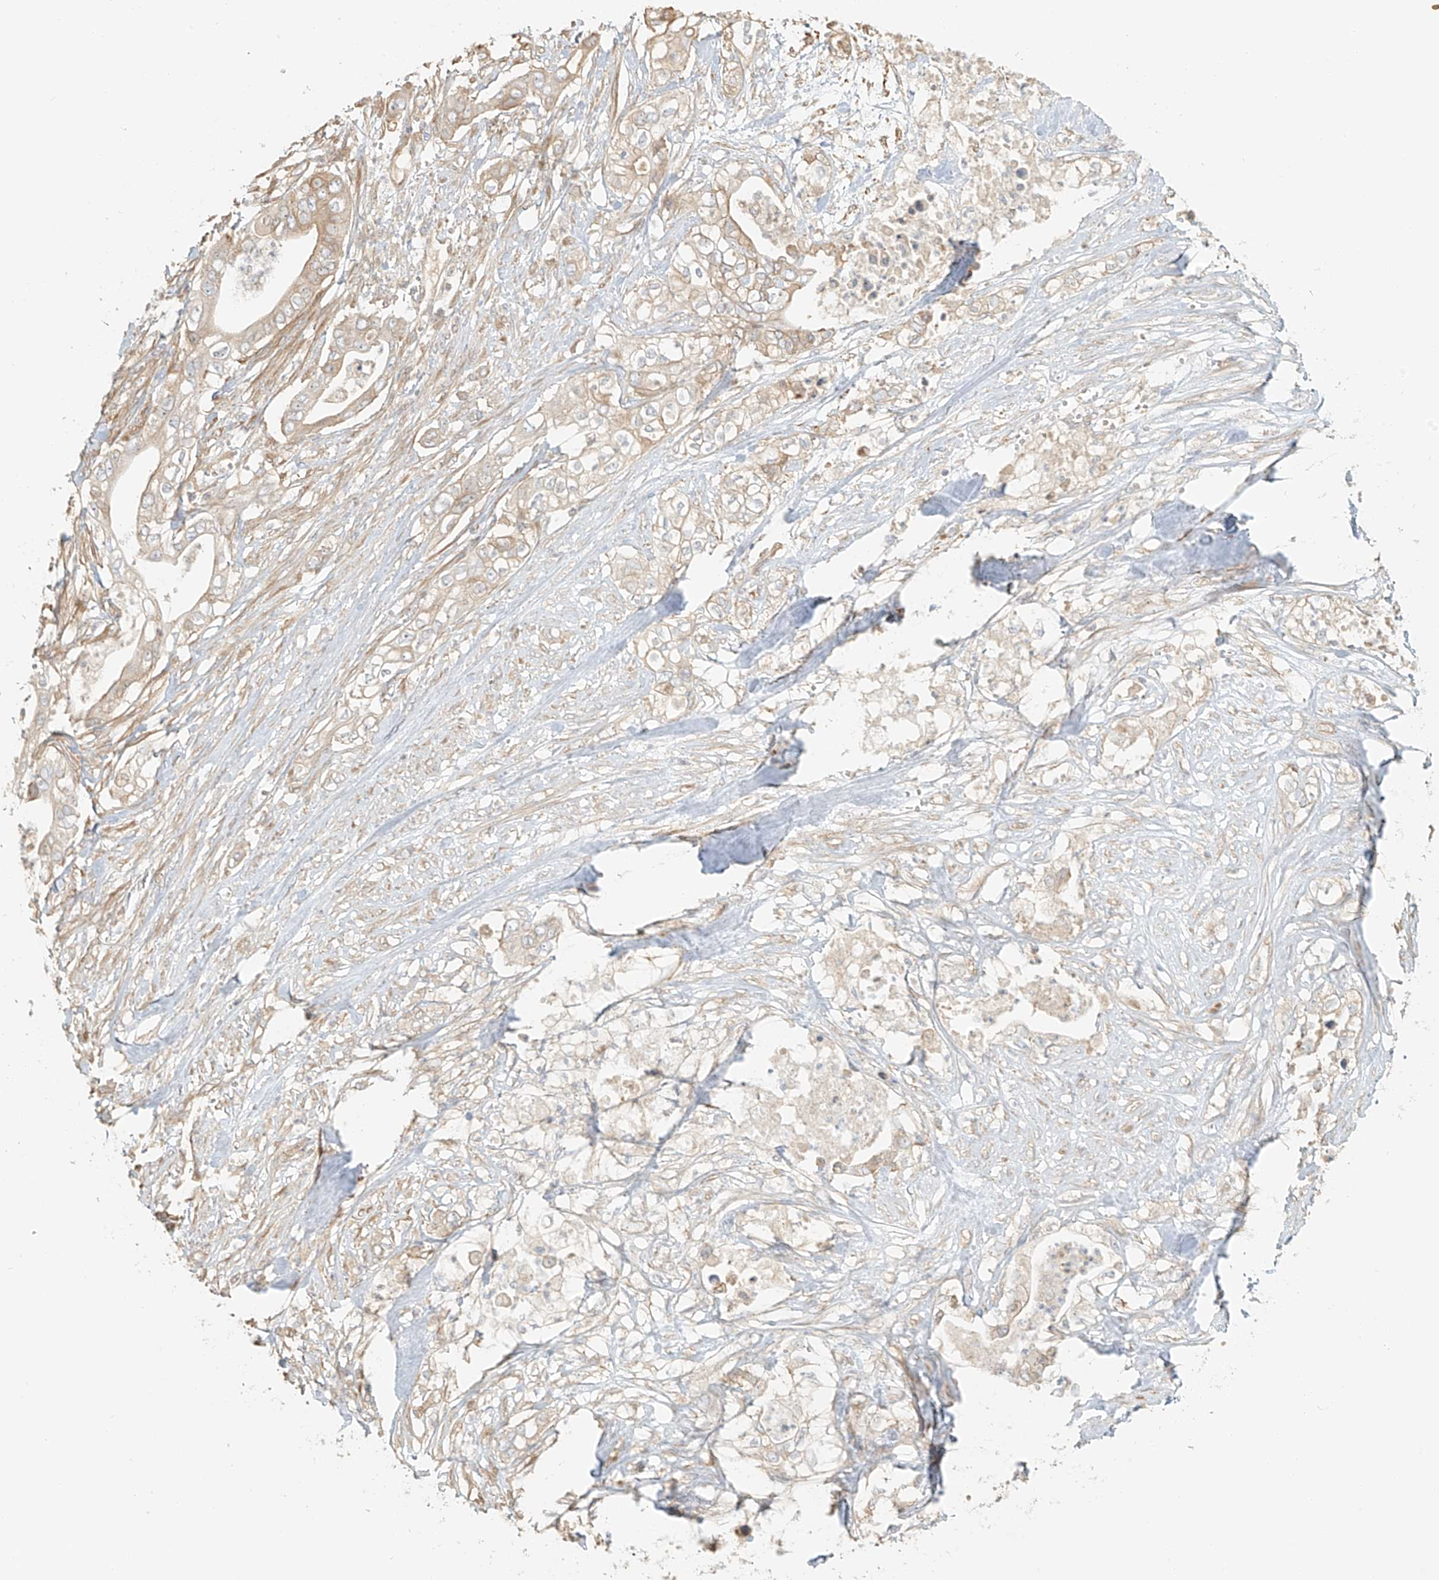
{"staining": {"intensity": "weak", "quantity": "25%-75%", "location": "cytoplasmic/membranous"}, "tissue": "pancreatic cancer", "cell_type": "Tumor cells", "image_type": "cancer", "snomed": [{"axis": "morphology", "description": "Adenocarcinoma, NOS"}, {"axis": "topography", "description": "Pancreas"}], "caption": "An immunohistochemistry histopathology image of neoplastic tissue is shown. Protein staining in brown labels weak cytoplasmic/membranous positivity in pancreatic cancer (adenocarcinoma) within tumor cells.", "gene": "UPK1B", "patient": {"sex": "female", "age": 78}}